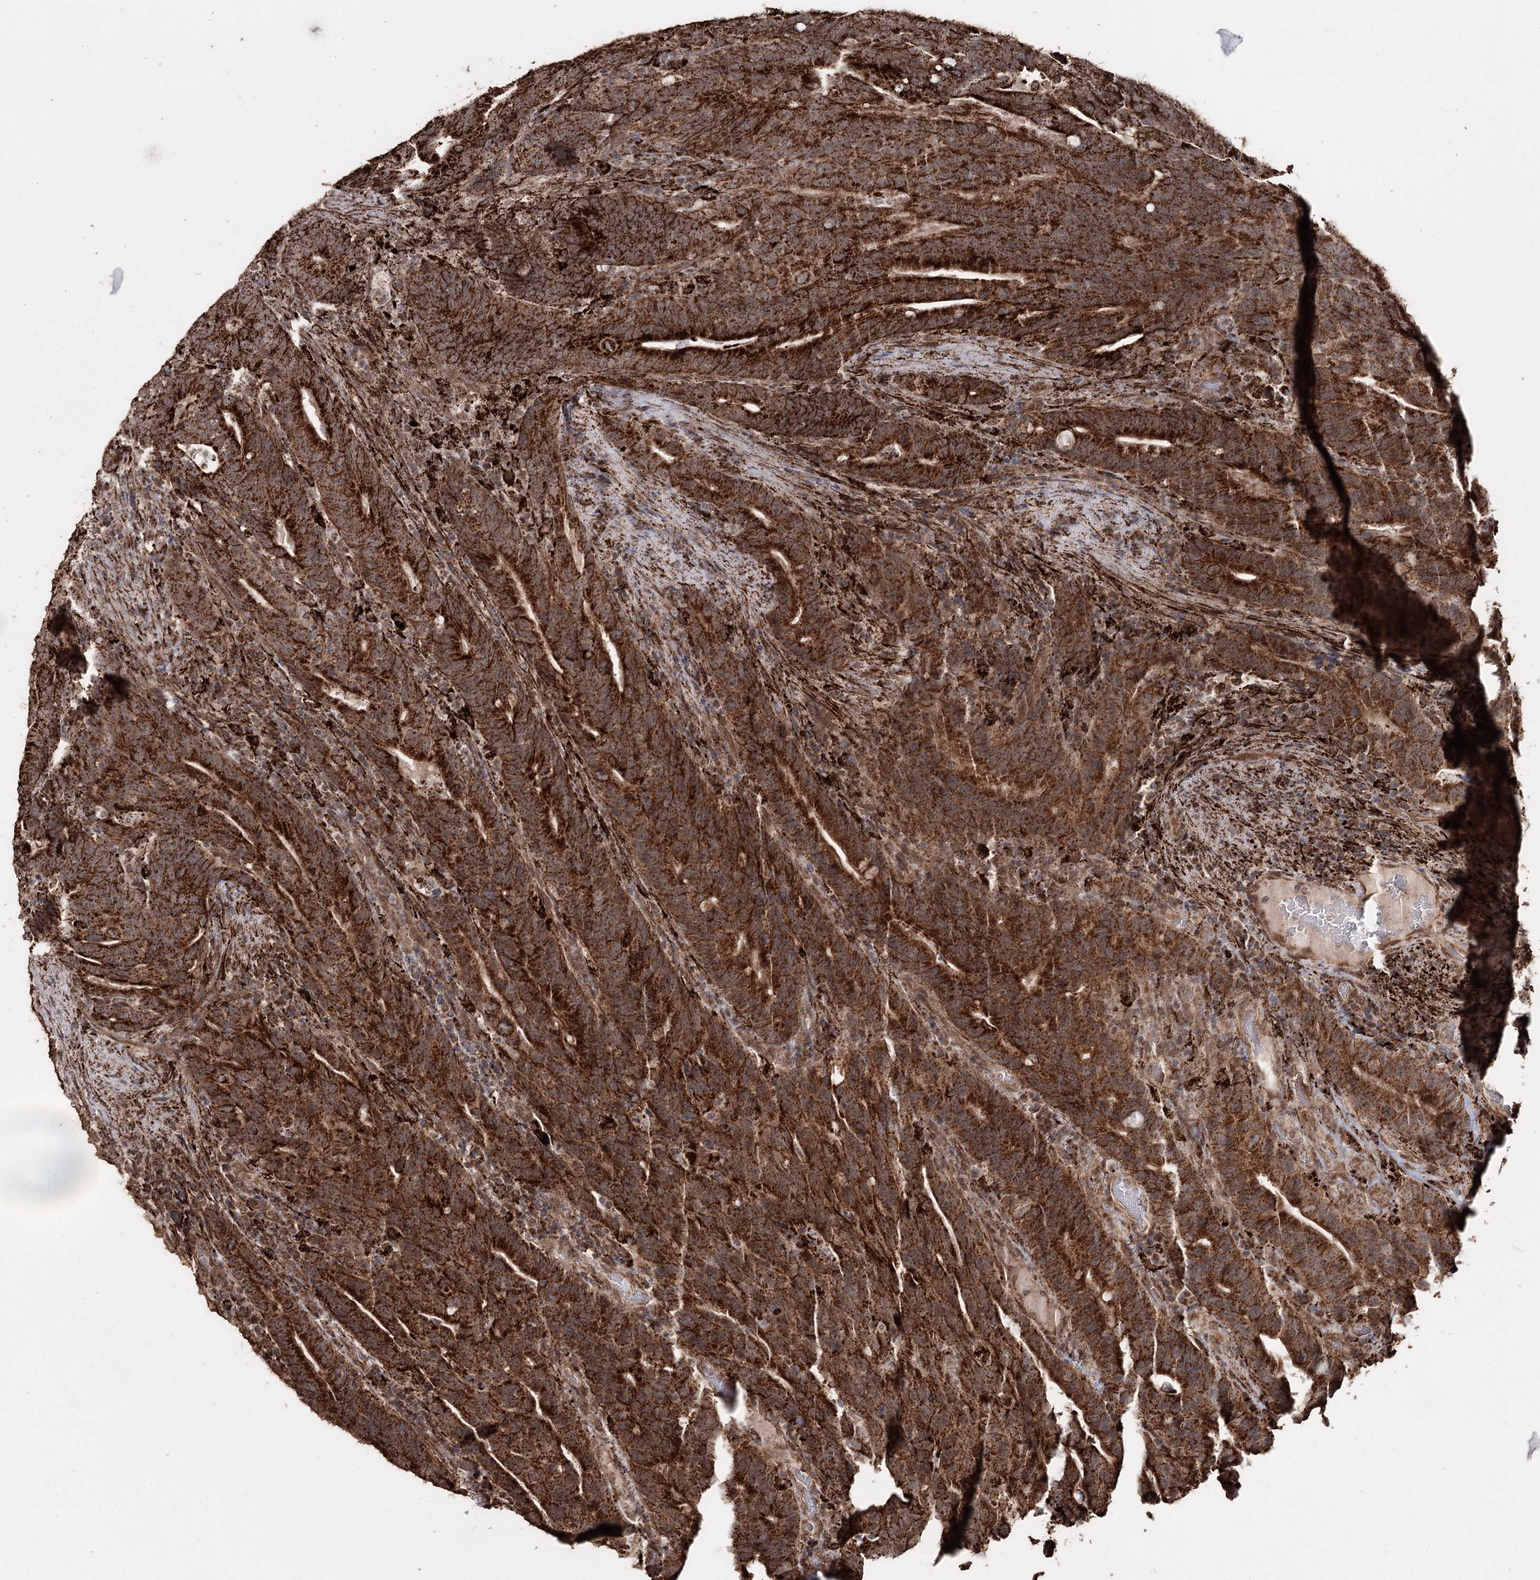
{"staining": {"intensity": "strong", "quantity": ">75%", "location": "cytoplasmic/membranous"}, "tissue": "colorectal cancer", "cell_type": "Tumor cells", "image_type": "cancer", "snomed": [{"axis": "morphology", "description": "Adenocarcinoma, NOS"}, {"axis": "topography", "description": "Colon"}], "caption": "Colorectal cancer (adenocarcinoma) tissue exhibits strong cytoplasmic/membranous expression in about >75% of tumor cells, visualized by immunohistochemistry.", "gene": "SLF2", "patient": {"sex": "female", "age": 66}}